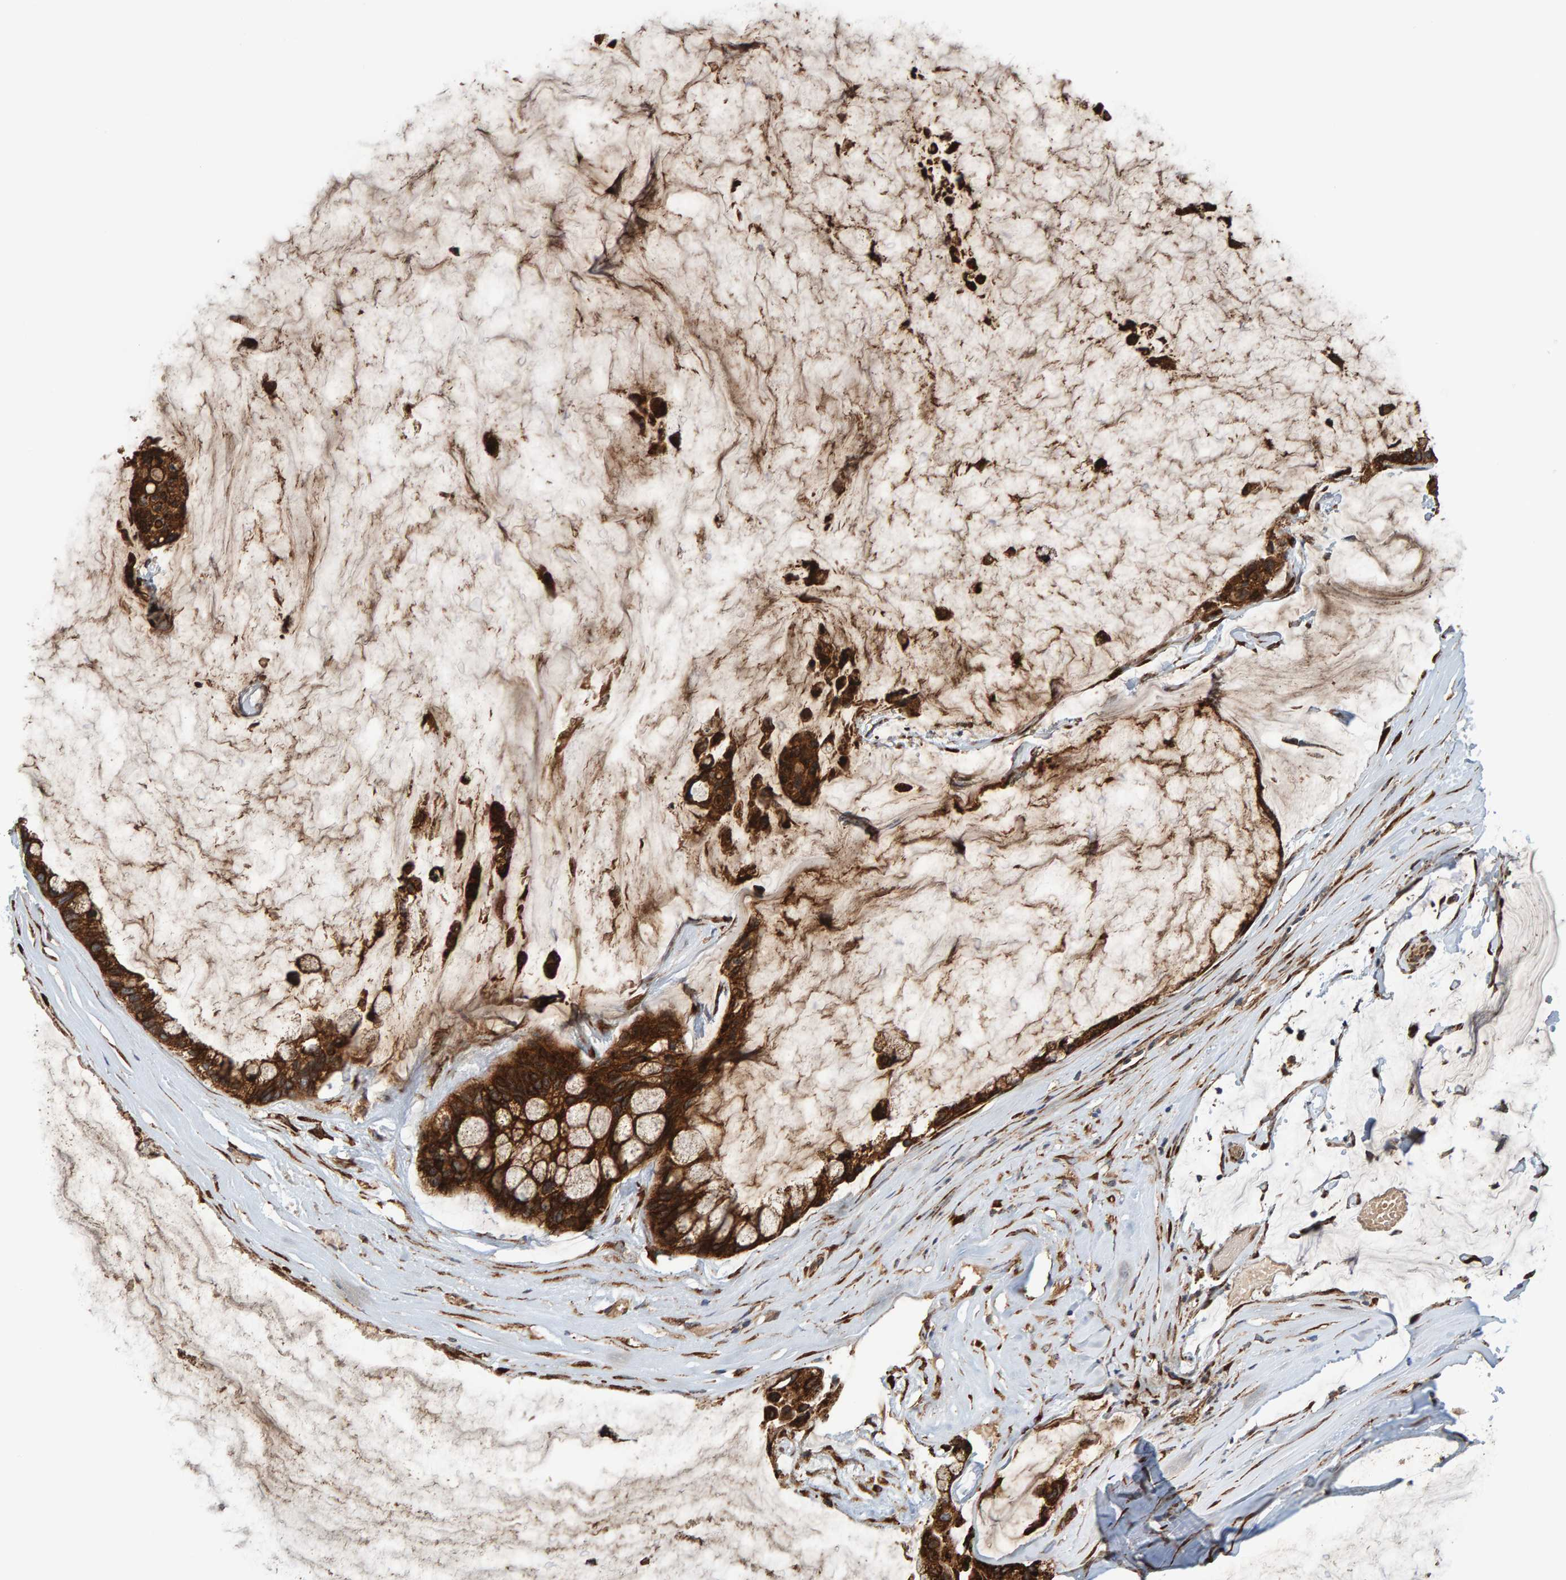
{"staining": {"intensity": "strong", "quantity": ">75%", "location": "cytoplasmic/membranous"}, "tissue": "ovarian cancer", "cell_type": "Tumor cells", "image_type": "cancer", "snomed": [{"axis": "morphology", "description": "Cystadenocarcinoma, mucinous, NOS"}, {"axis": "topography", "description": "Ovary"}], "caption": "Strong cytoplasmic/membranous protein staining is seen in approximately >75% of tumor cells in ovarian cancer (mucinous cystadenocarcinoma).", "gene": "BAIAP2", "patient": {"sex": "female", "age": 39}}